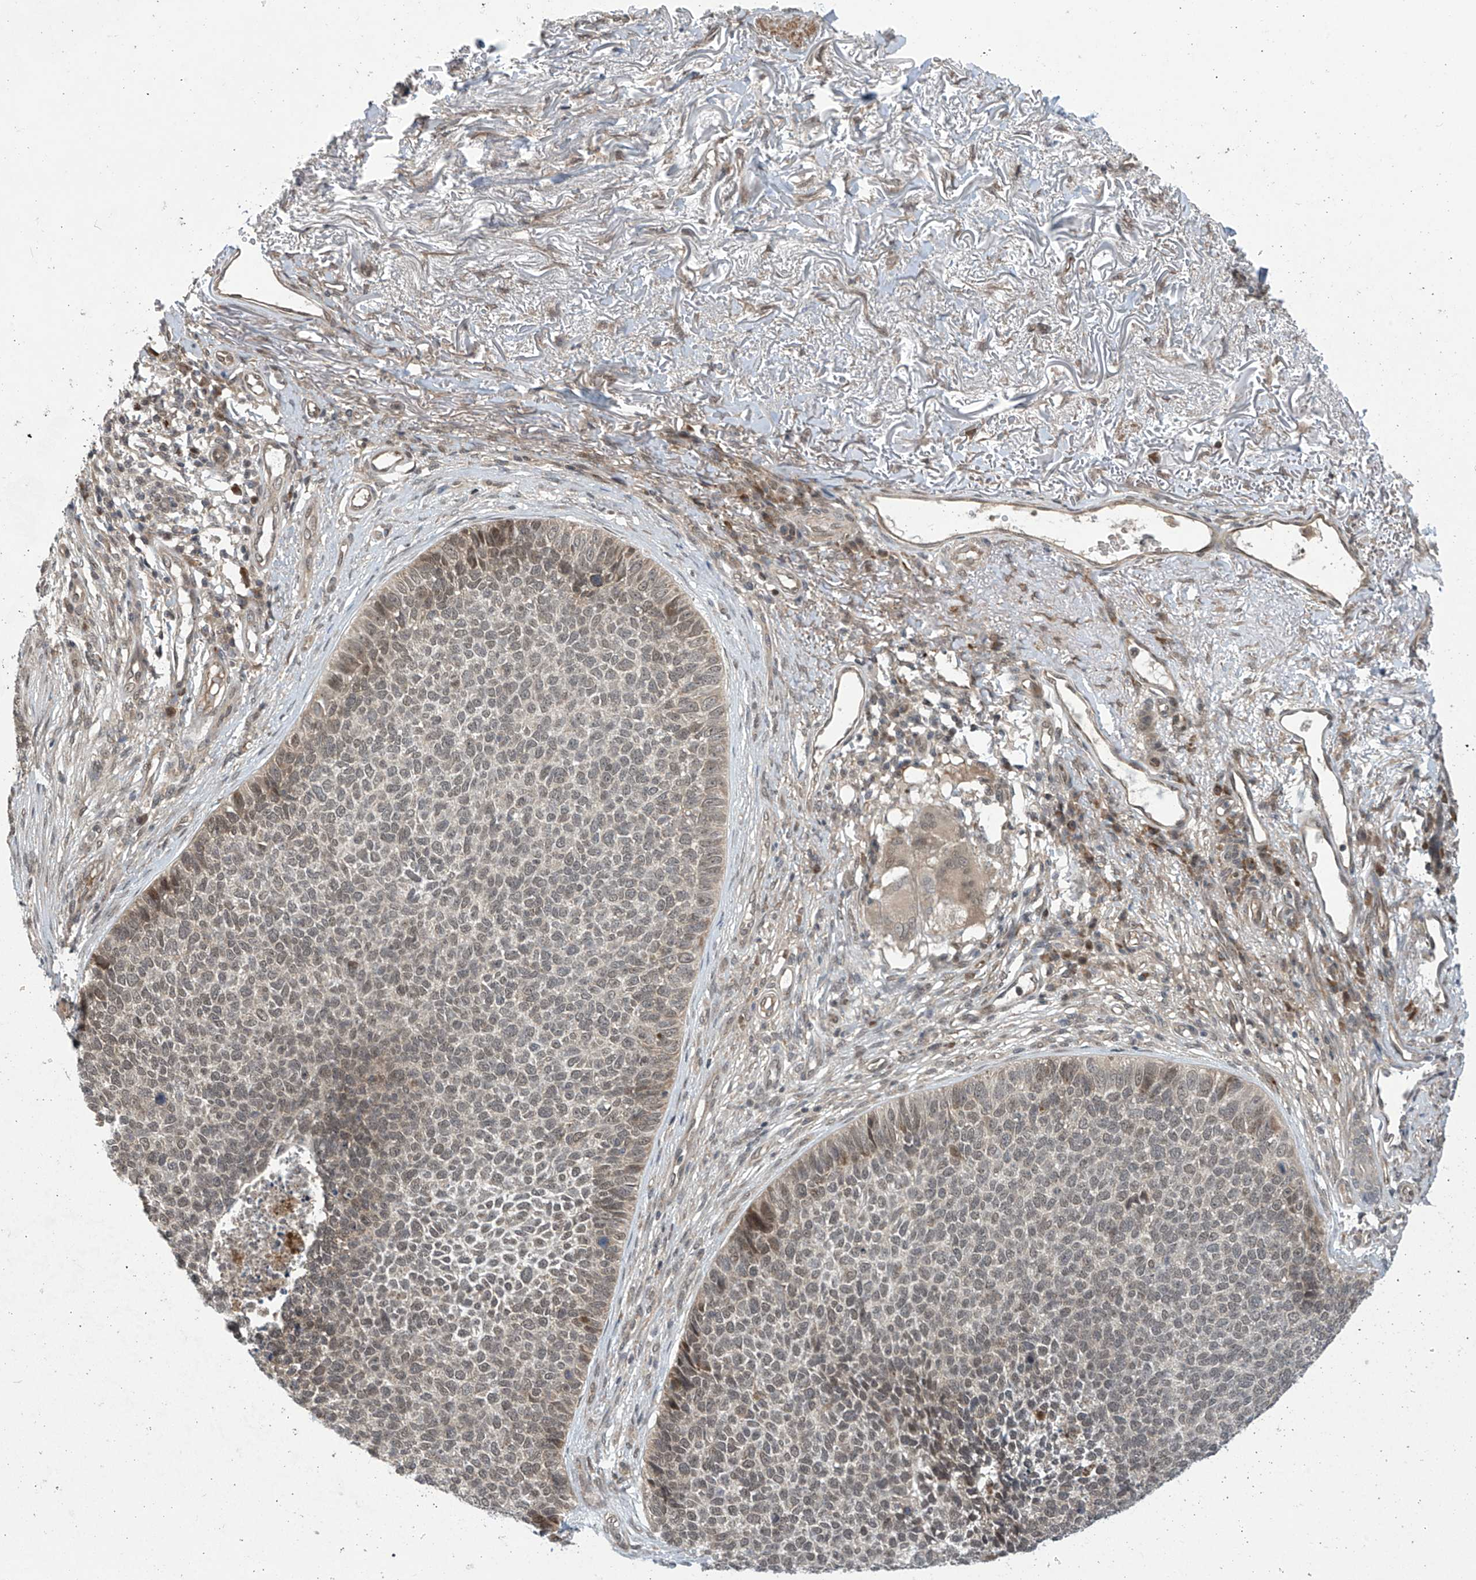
{"staining": {"intensity": "weak", "quantity": ">75%", "location": "nuclear"}, "tissue": "skin cancer", "cell_type": "Tumor cells", "image_type": "cancer", "snomed": [{"axis": "morphology", "description": "Basal cell carcinoma"}, {"axis": "topography", "description": "Skin"}], "caption": "Approximately >75% of tumor cells in skin cancer exhibit weak nuclear protein positivity as visualized by brown immunohistochemical staining.", "gene": "ABHD13", "patient": {"sex": "female", "age": 84}}